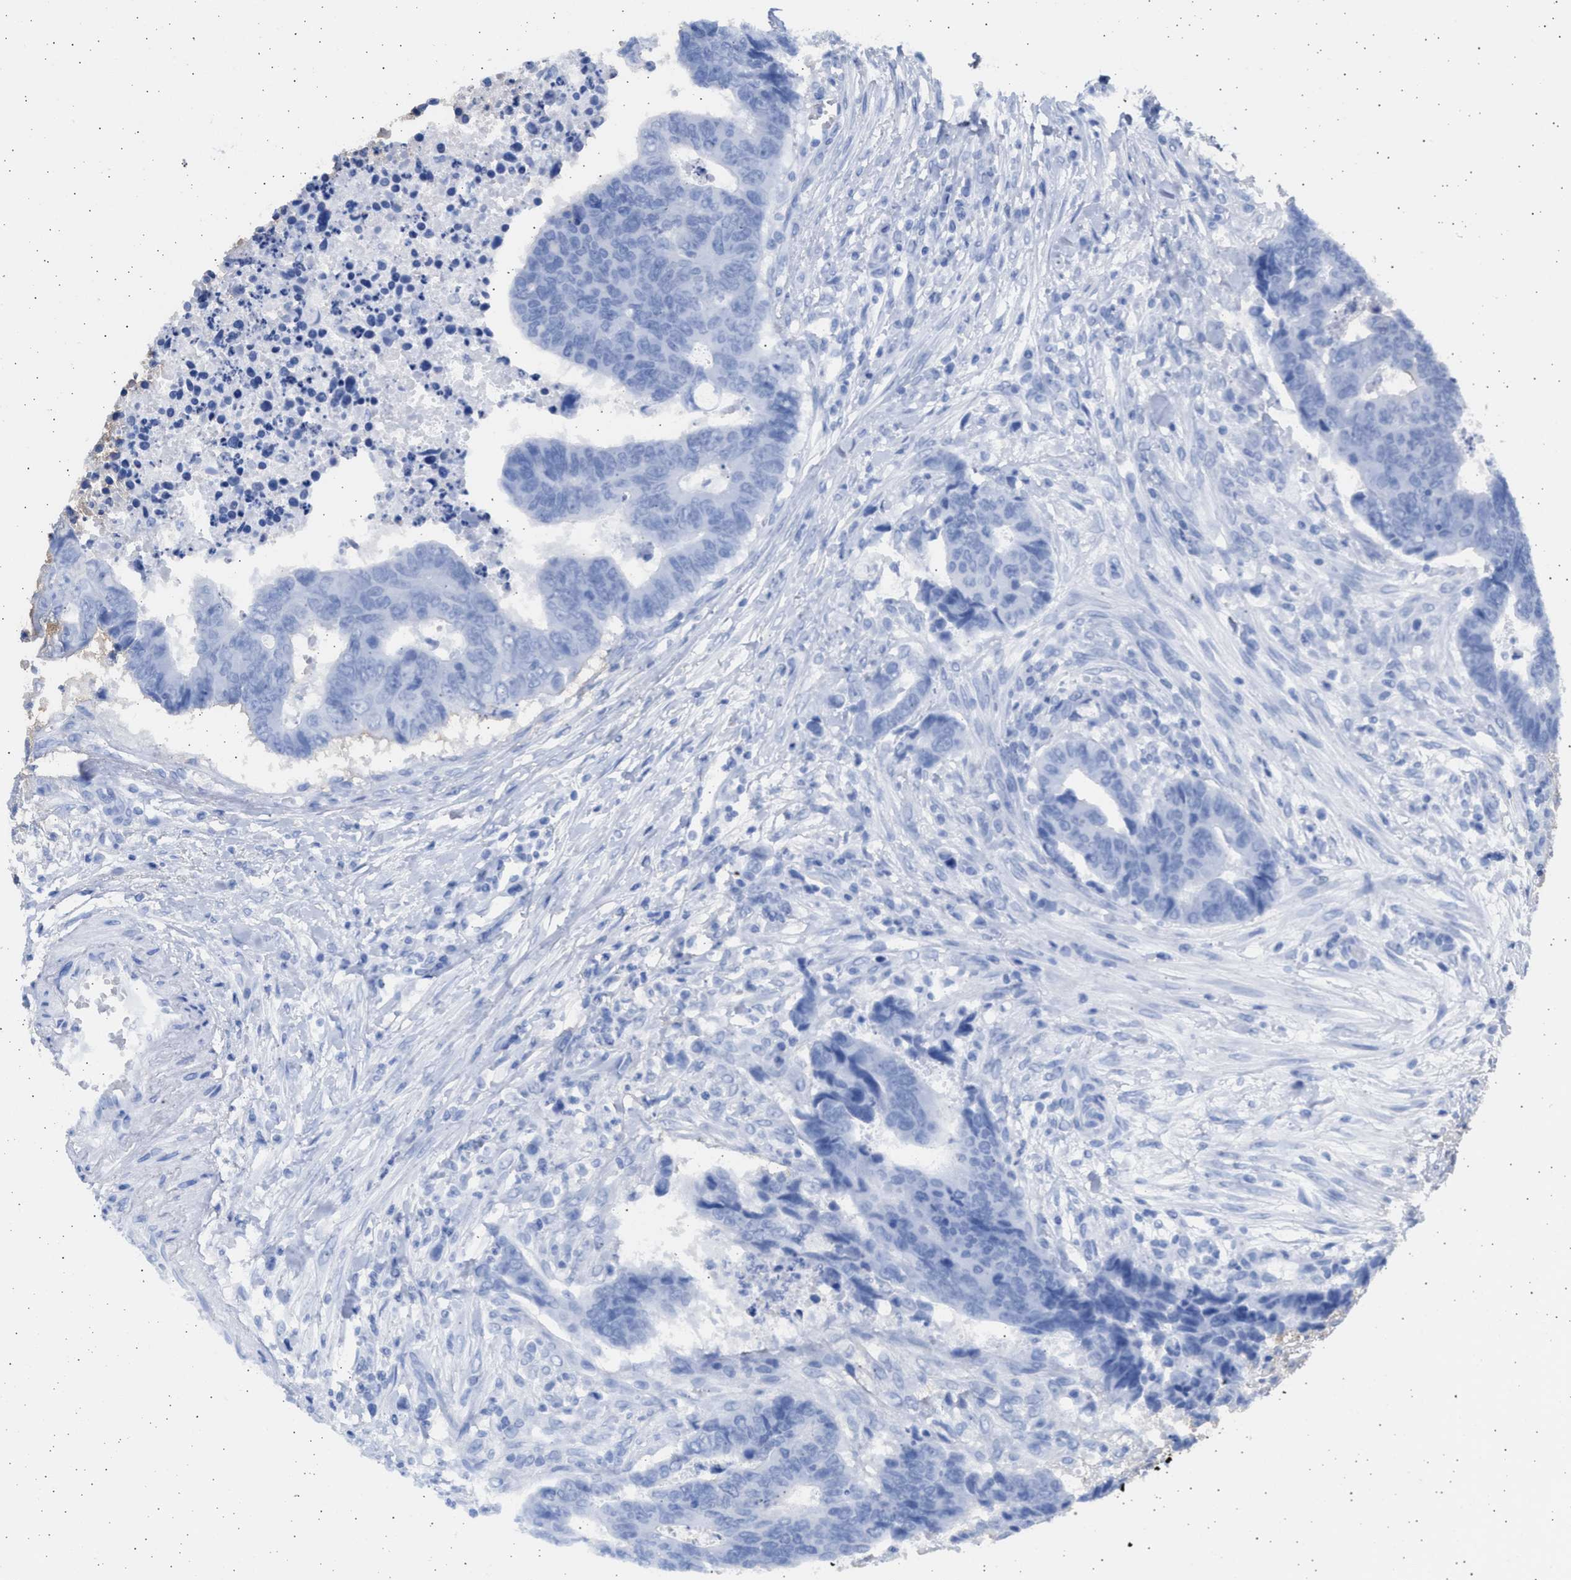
{"staining": {"intensity": "negative", "quantity": "none", "location": "none"}, "tissue": "colorectal cancer", "cell_type": "Tumor cells", "image_type": "cancer", "snomed": [{"axis": "morphology", "description": "Adenocarcinoma, NOS"}, {"axis": "topography", "description": "Rectum"}], "caption": "DAB (3,3'-diaminobenzidine) immunohistochemical staining of human colorectal cancer demonstrates no significant positivity in tumor cells. Brightfield microscopy of immunohistochemistry (IHC) stained with DAB (brown) and hematoxylin (blue), captured at high magnification.", "gene": "ALDOC", "patient": {"sex": "male", "age": 84}}